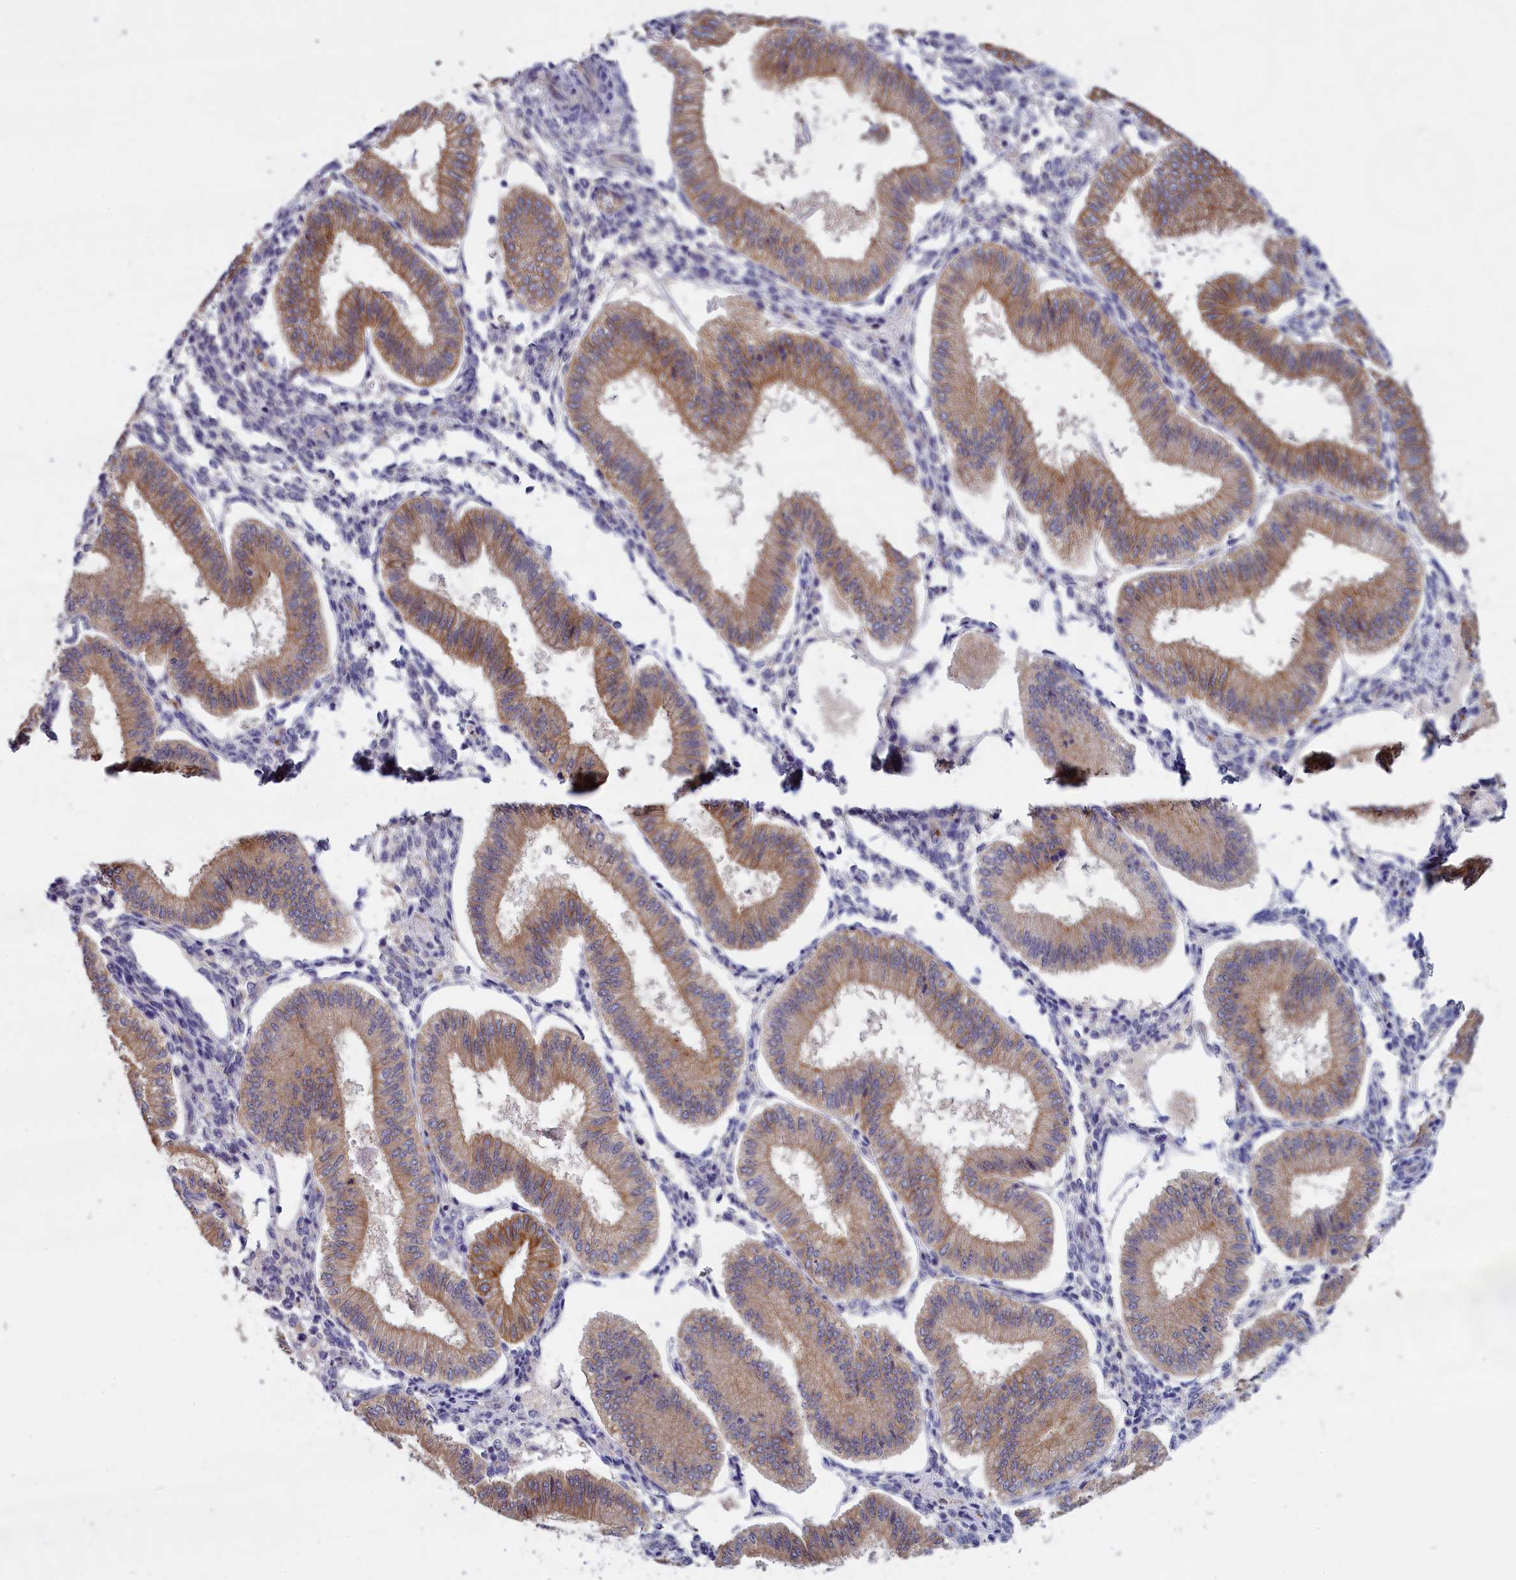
{"staining": {"intensity": "negative", "quantity": "none", "location": "none"}, "tissue": "endometrium", "cell_type": "Cells in endometrial stroma", "image_type": "normal", "snomed": [{"axis": "morphology", "description": "Normal tissue, NOS"}, {"axis": "topography", "description": "Endometrium"}], "caption": "The photomicrograph reveals no staining of cells in endometrial stroma in unremarkable endometrium.", "gene": "COL19A1", "patient": {"sex": "female", "age": 39}}